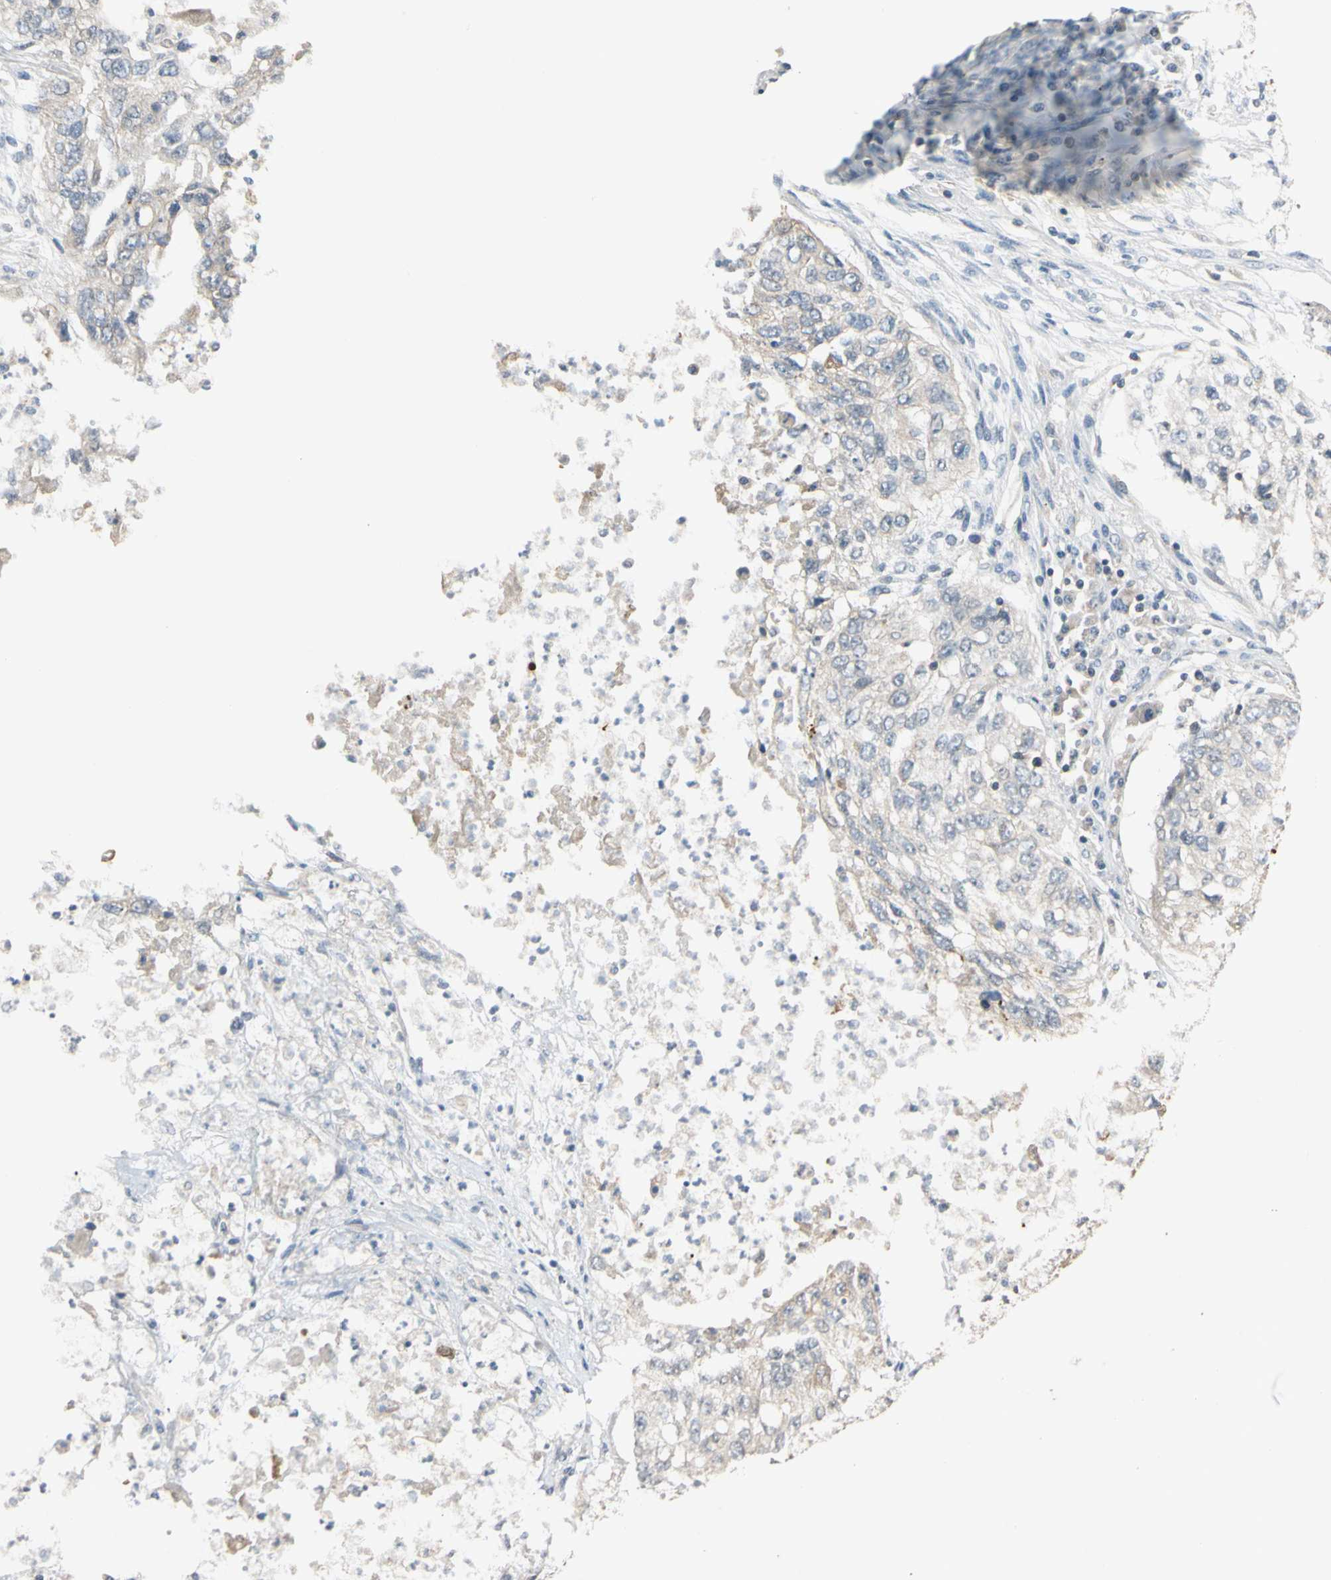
{"staining": {"intensity": "weak", "quantity": "<25%", "location": "cytoplasmic/membranous"}, "tissue": "lung cancer", "cell_type": "Tumor cells", "image_type": "cancer", "snomed": [{"axis": "morphology", "description": "Squamous cell carcinoma, NOS"}, {"axis": "topography", "description": "Lung"}], "caption": "High power microscopy image of an immunohistochemistry (IHC) photomicrograph of lung cancer, revealing no significant positivity in tumor cells.", "gene": "MAP3K7", "patient": {"sex": "female", "age": 63}}